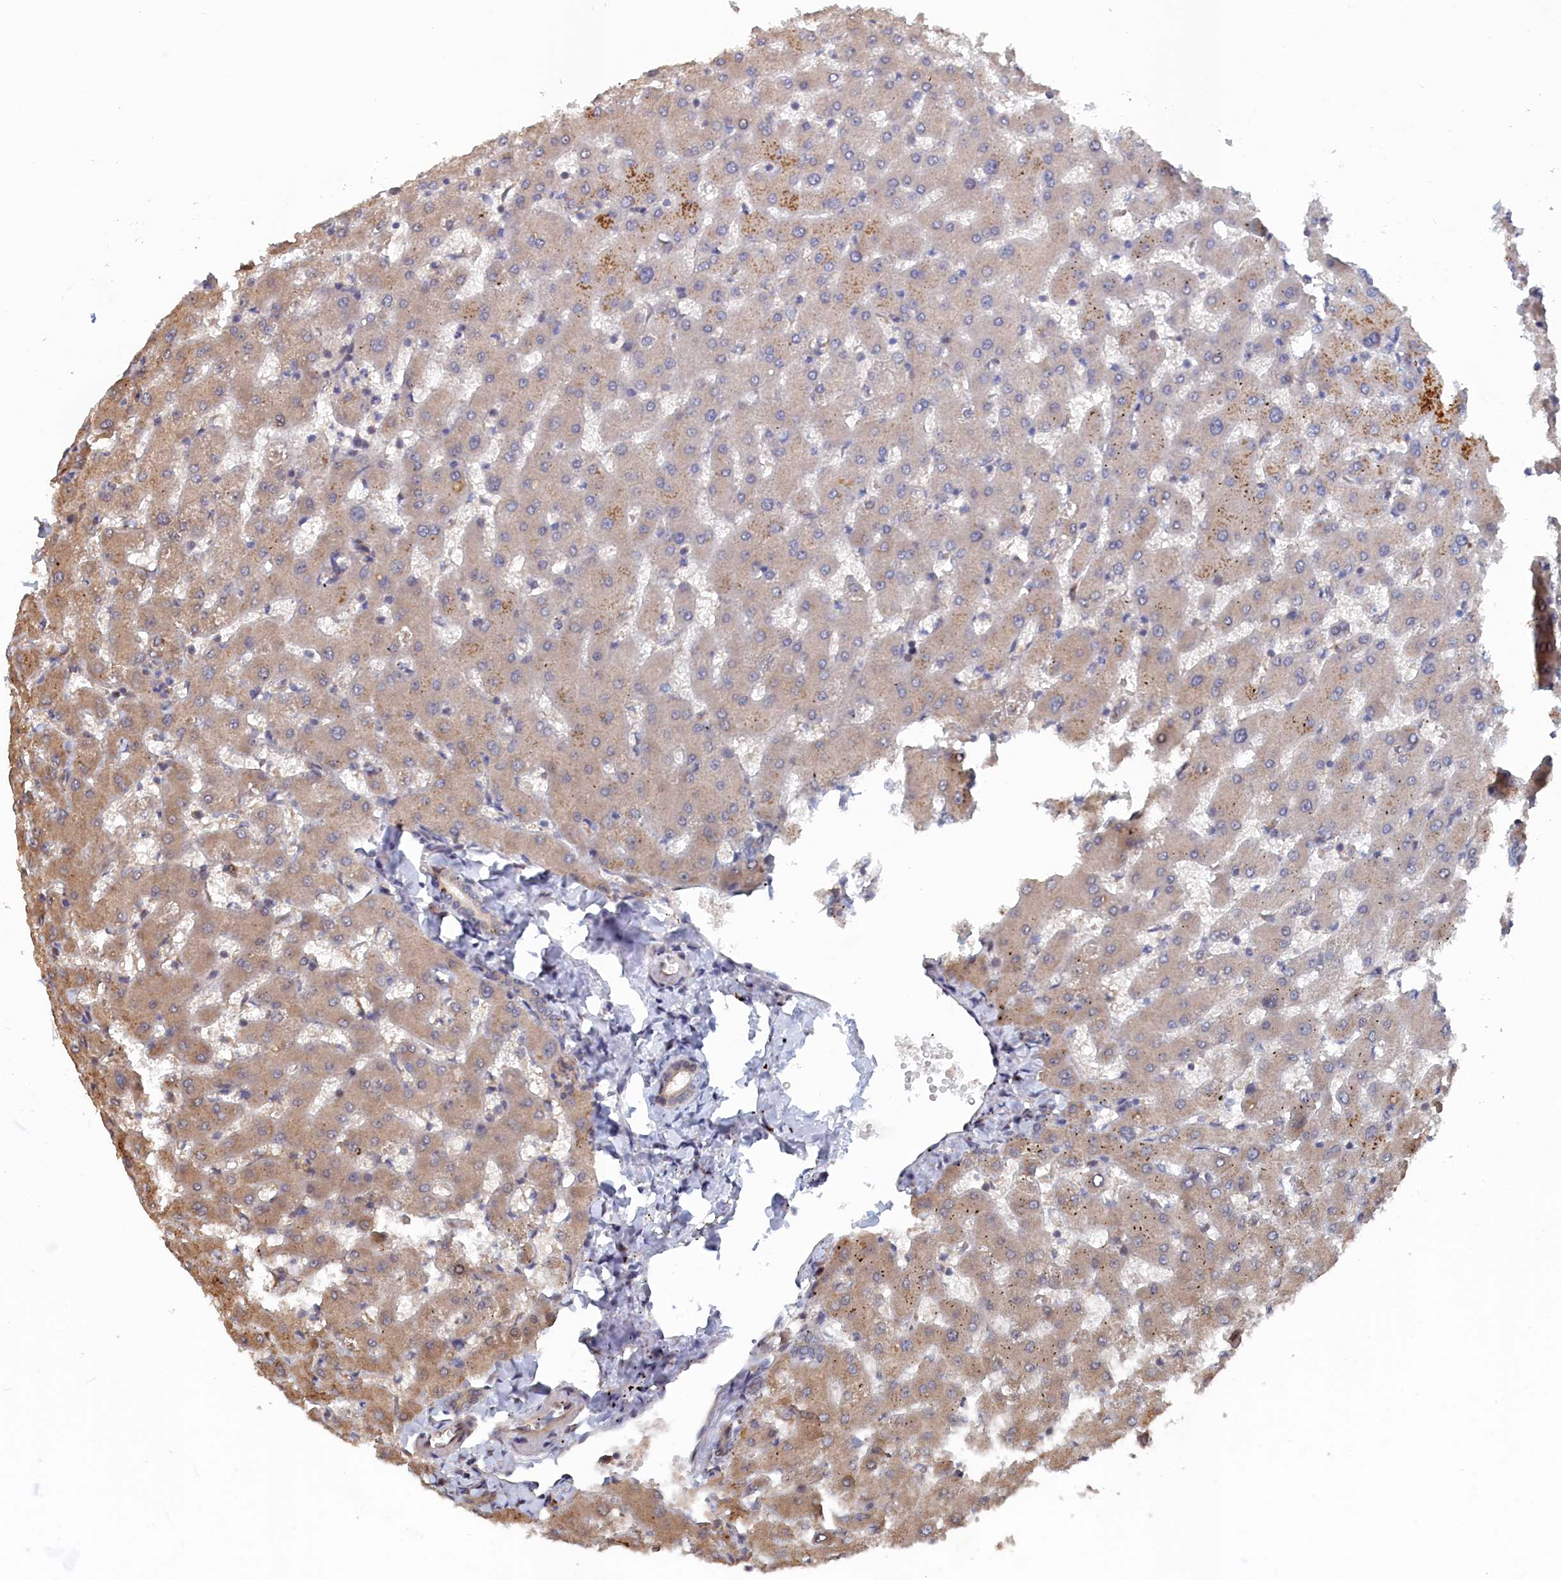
{"staining": {"intensity": "weak", "quantity": "25%-75%", "location": "cytoplasmic/membranous"}, "tissue": "liver", "cell_type": "Cholangiocytes", "image_type": "normal", "snomed": [{"axis": "morphology", "description": "Normal tissue, NOS"}, {"axis": "topography", "description": "Liver"}], "caption": "Cholangiocytes demonstrate low levels of weak cytoplasmic/membranous staining in approximately 25%-75% of cells in unremarkable liver.", "gene": "ELOVL6", "patient": {"sex": "female", "age": 63}}